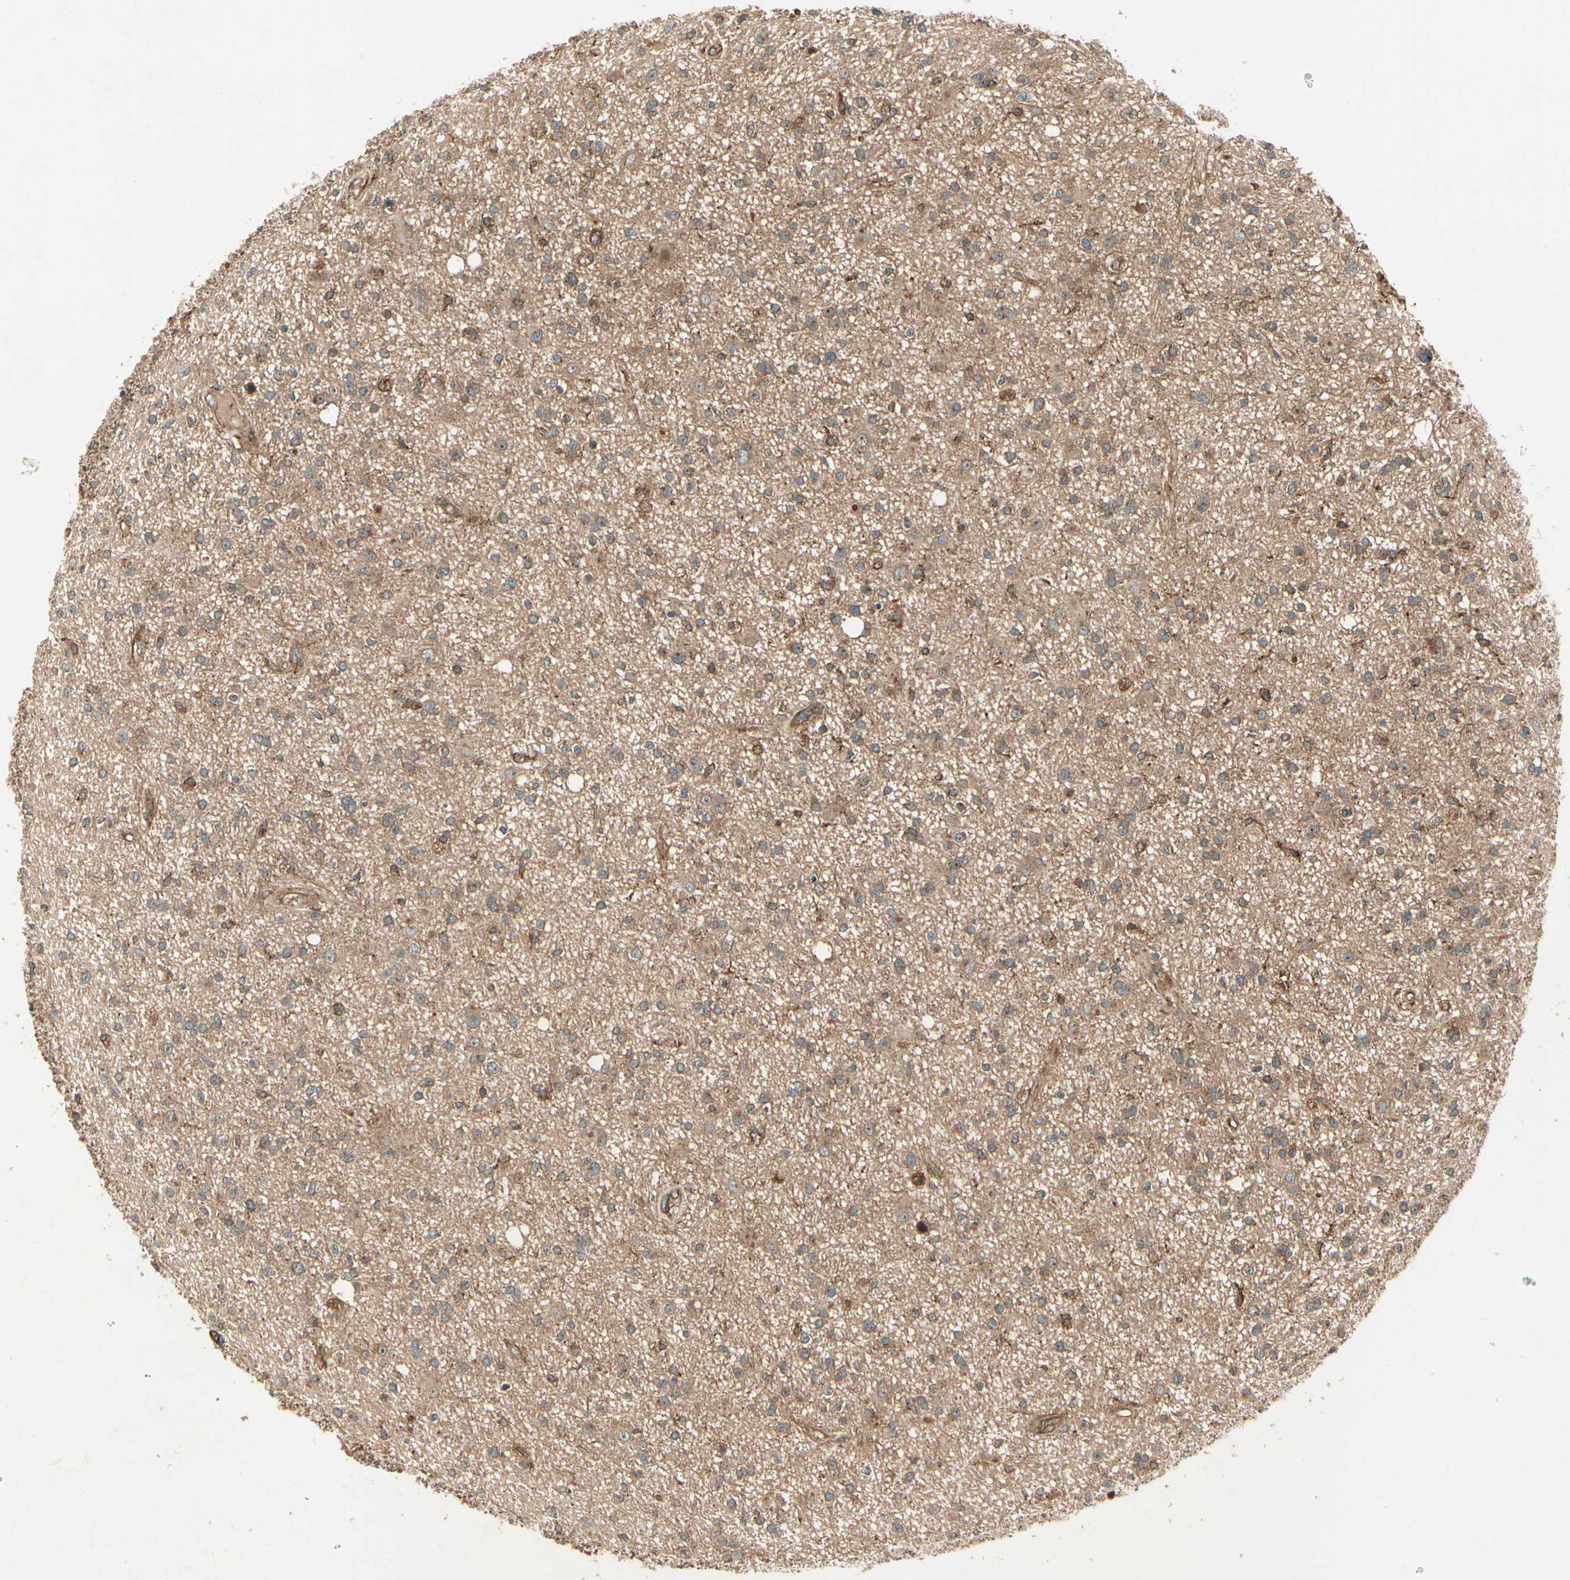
{"staining": {"intensity": "moderate", "quantity": ">75%", "location": "cytoplasmic/membranous"}, "tissue": "glioma", "cell_type": "Tumor cells", "image_type": "cancer", "snomed": [{"axis": "morphology", "description": "Glioma, malignant, High grade"}, {"axis": "topography", "description": "Brain"}], "caption": "Immunohistochemical staining of malignant glioma (high-grade) demonstrates medium levels of moderate cytoplasmic/membranous protein staining in about >75% of tumor cells.", "gene": "FKBP15", "patient": {"sex": "male", "age": 33}}